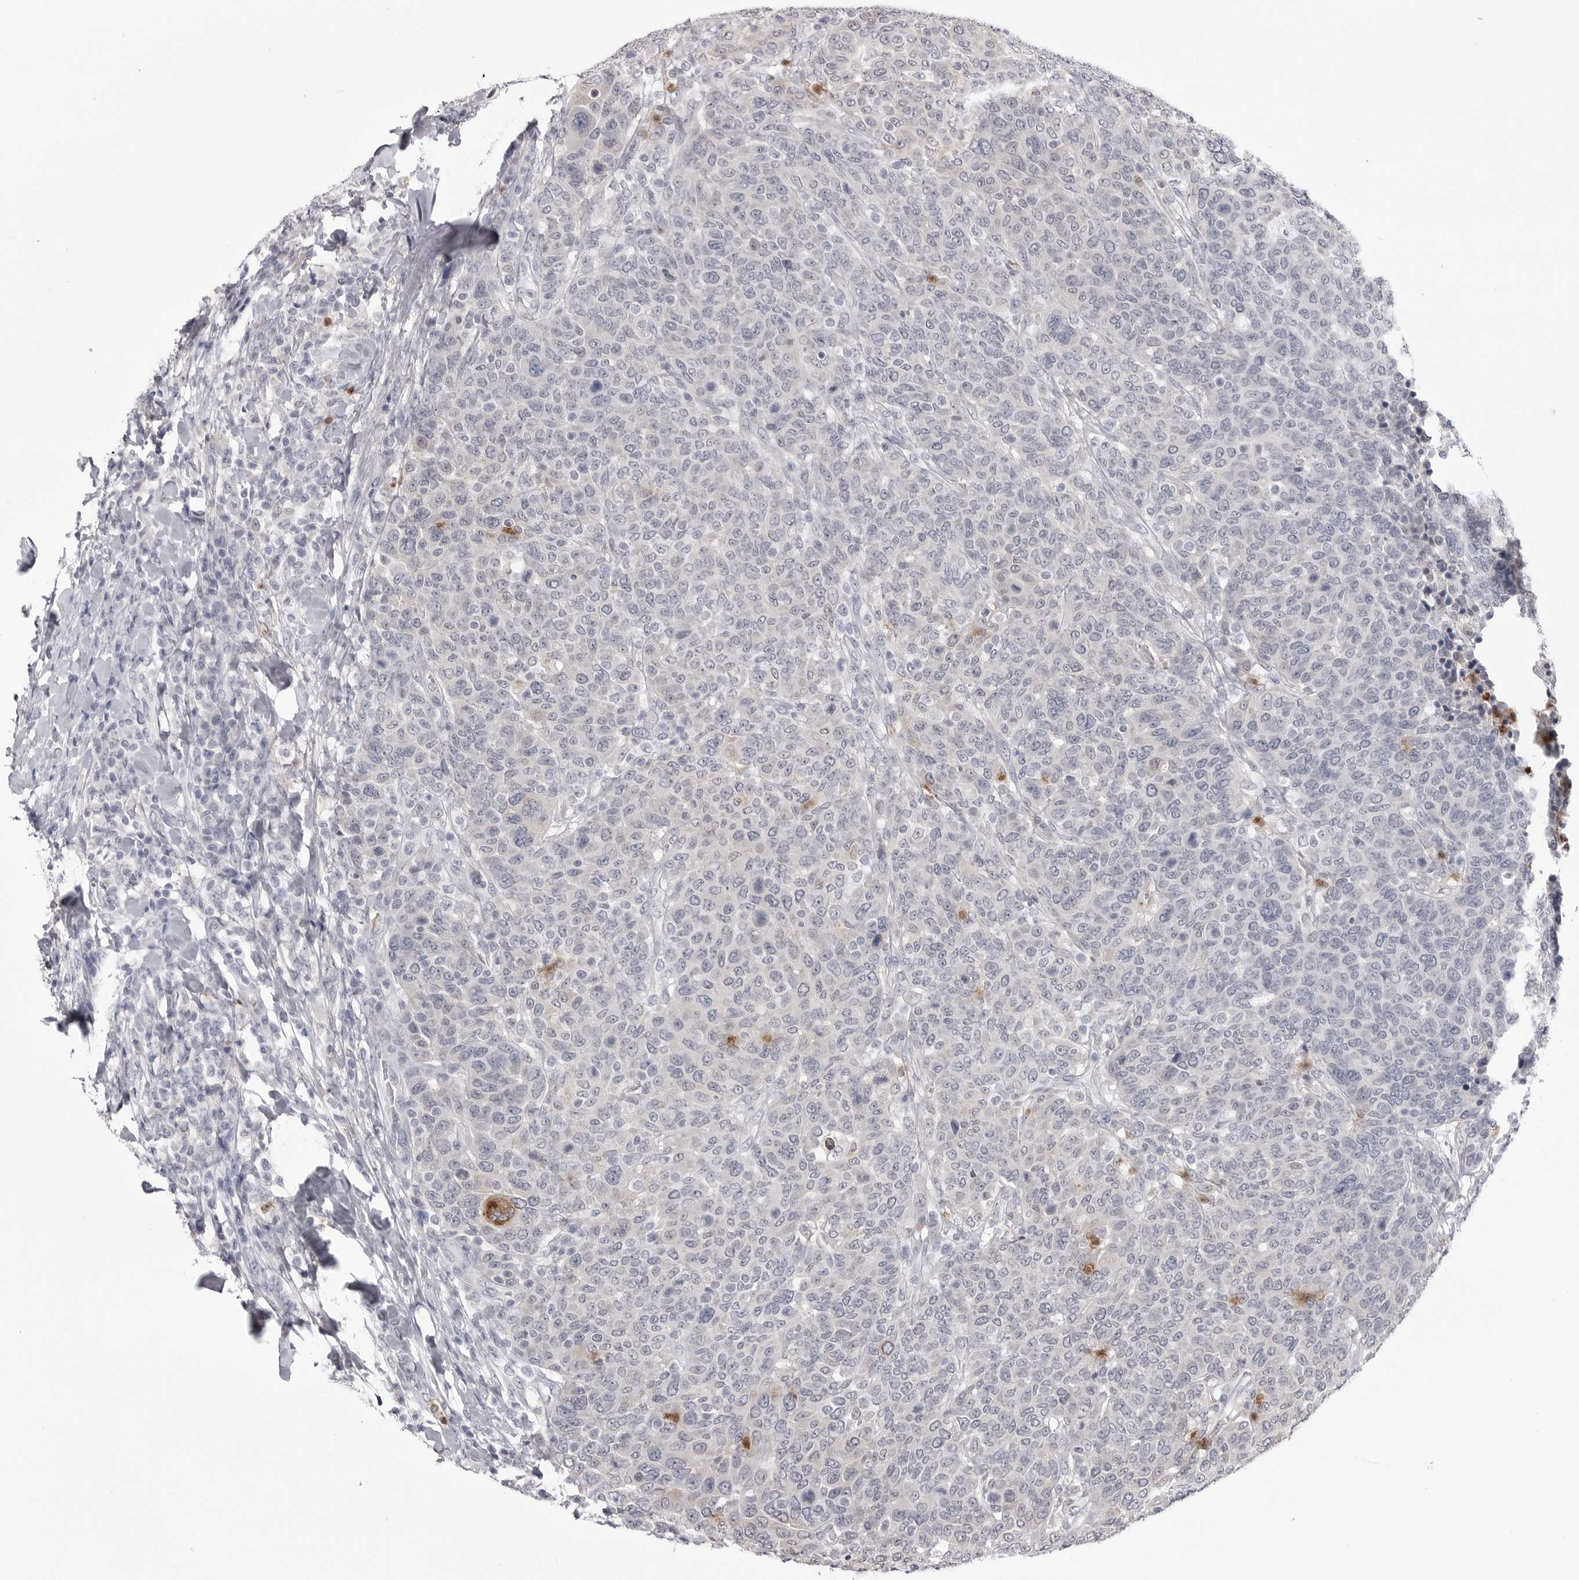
{"staining": {"intensity": "negative", "quantity": "none", "location": "none"}, "tissue": "breast cancer", "cell_type": "Tumor cells", "image_type": "cancer", "snomed": [{"axis": "morphology", "description": "Duct carcinoma"}, {"axis": "topography", "description": "Breast"}], "caption": "Immunohistochemistry micrograph of neoplastic tissue: breast cancer (intraductal carcinoma) stained with DAB (3,3'-diaminobenzidine) displays no significant protein expression in tumor cells. (Brightfield microscopy of DAB (3,3'-diaminobenzidine) immunohistochemistry (IHC) at high magnification).", "gene": "STAP2", "patient": {"sex": "female", "age": 37}}